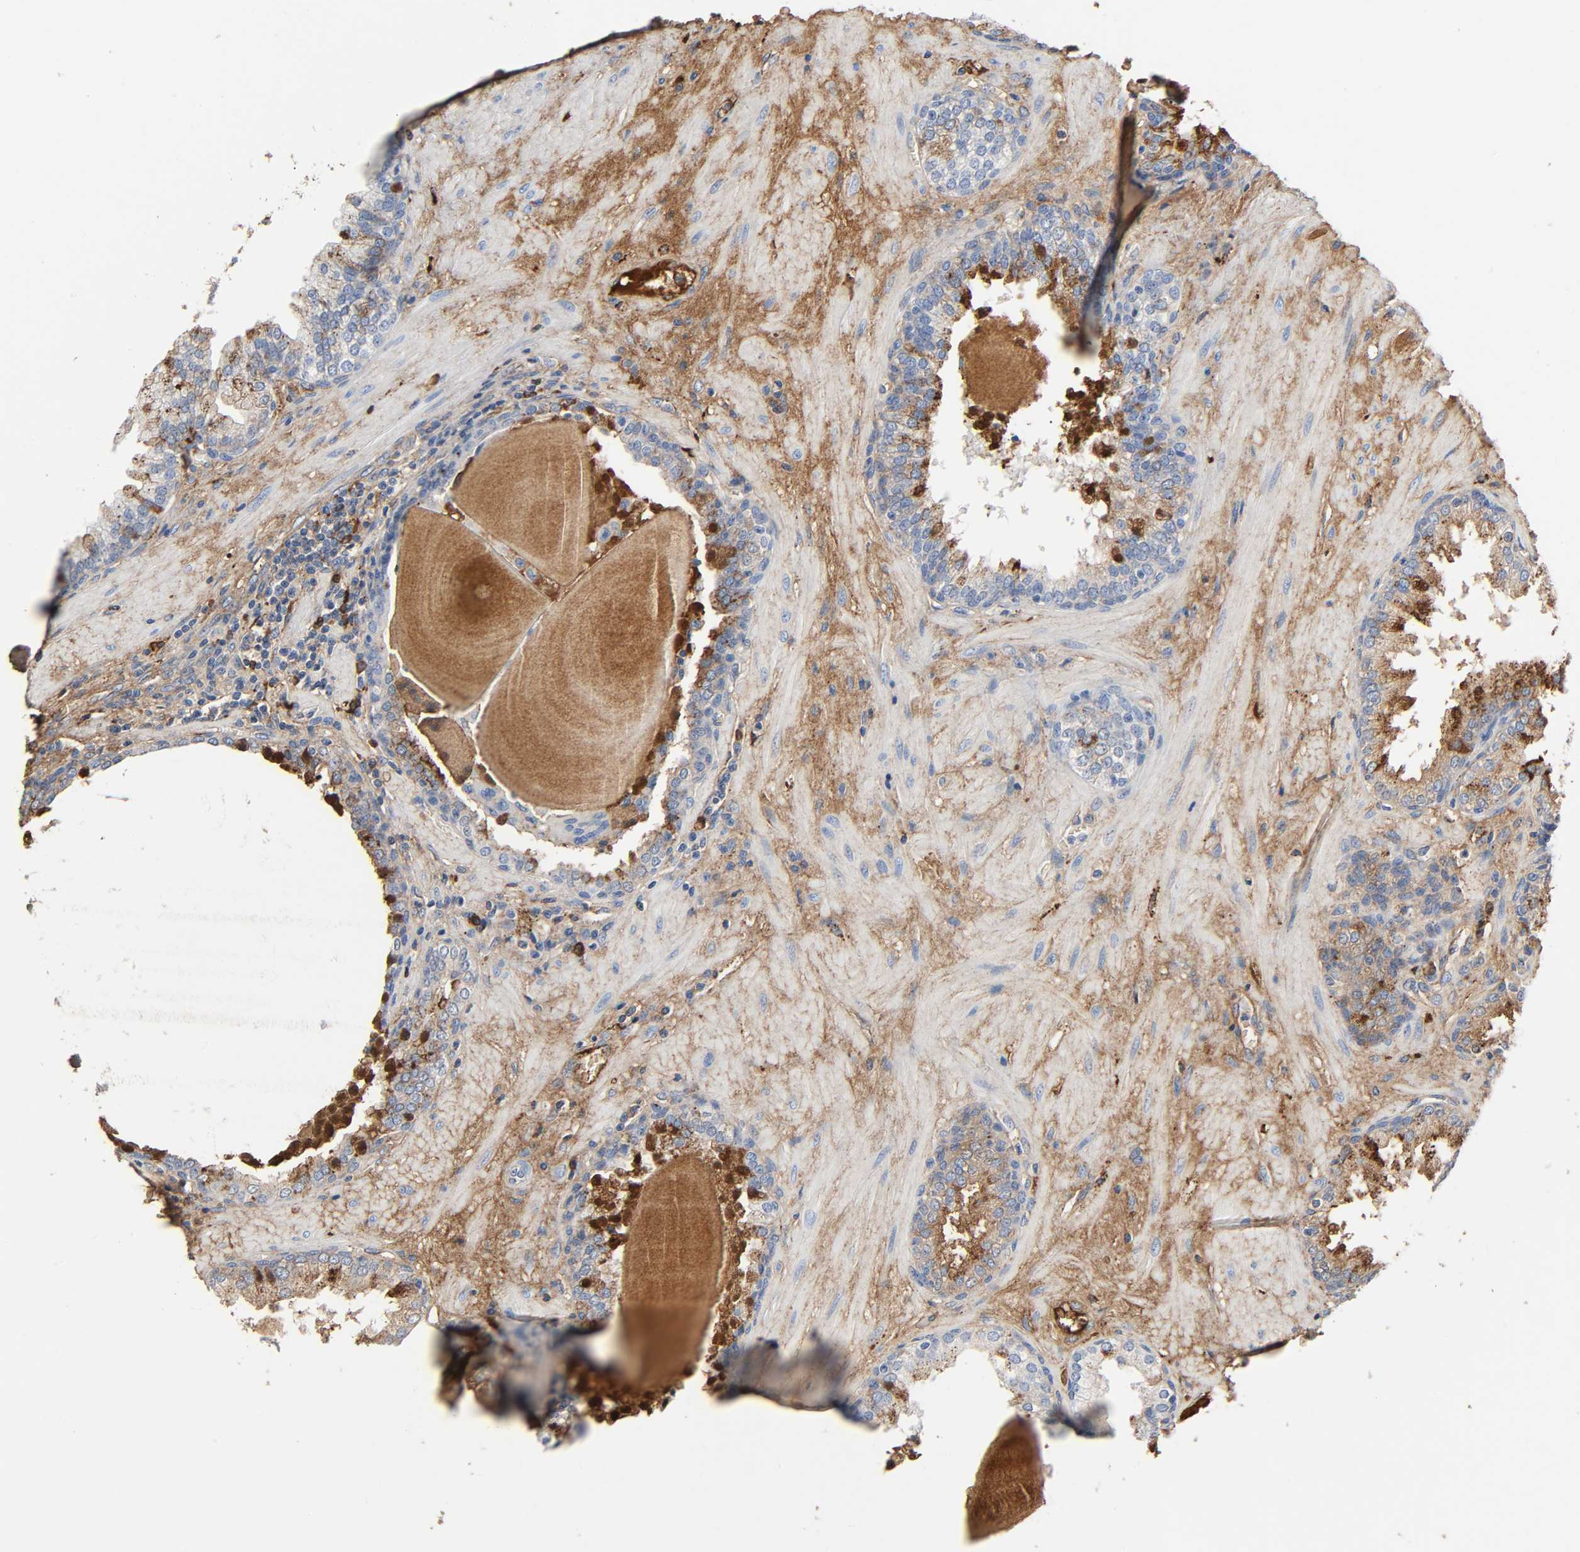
{"staining": {"intensity": "moderate", "quantity": "25%-75%", "location": "cytoplasmic/membranous"}, "tissue": "prostate", "cell_type": "Glandular cells", "image_type": "normal", "snomed": [{"axis": "morphology", "description": "Normal tissue, NOS"}, {"axis": "topography", "description": "Prostate"}], "caption": "Protein staining of benign prostate shows moderate cytoplasmic/membranous positivity in about 25%-75% of glandular cells. (IHC, brightfield microscopy, high magnification).", "gene": "C3", "patient": {"sex": "male", "age": 51}}